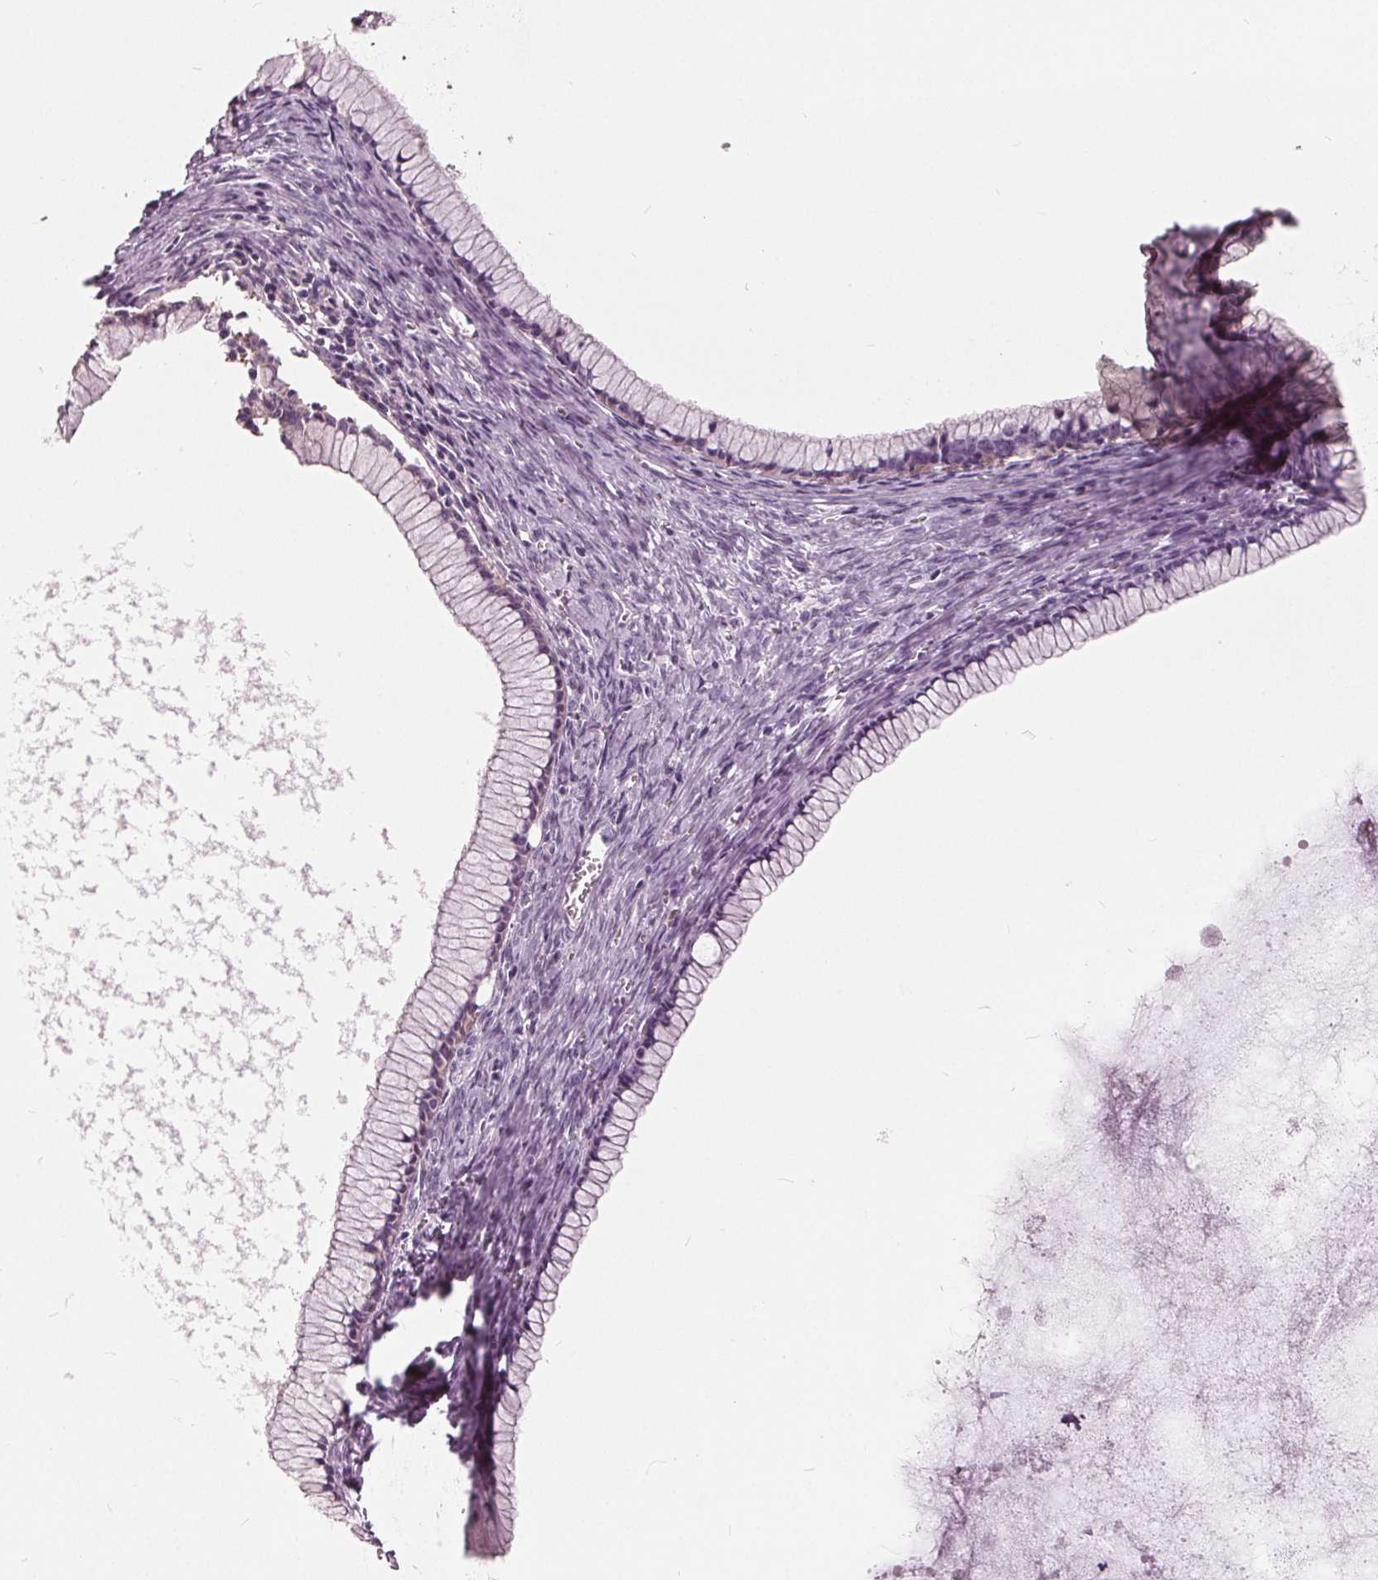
{"staining": {"intensity": "weak", "quantity": "<25%", "location": "cytoplasmic/membranous"}, "tissue": "ovarian cancer", "cell_type": "Tumor cells", "image_type": "cancer", "snomed": [{"axis": "morphology", "description": "Cystadenocarcinoma, mucinous, NOS"}, {"axis": "topography", "description": "Ovary"}], "caption": "High power microscopy photomicrograph of an immunohistochemistry (IHC) histopathology image of mucinous cystadenocarcinoma (ovarian), revealing no significant staining in tumor cells.", "gene": "LHFPL7", "patient": {"sex": "female", "age": 41}}